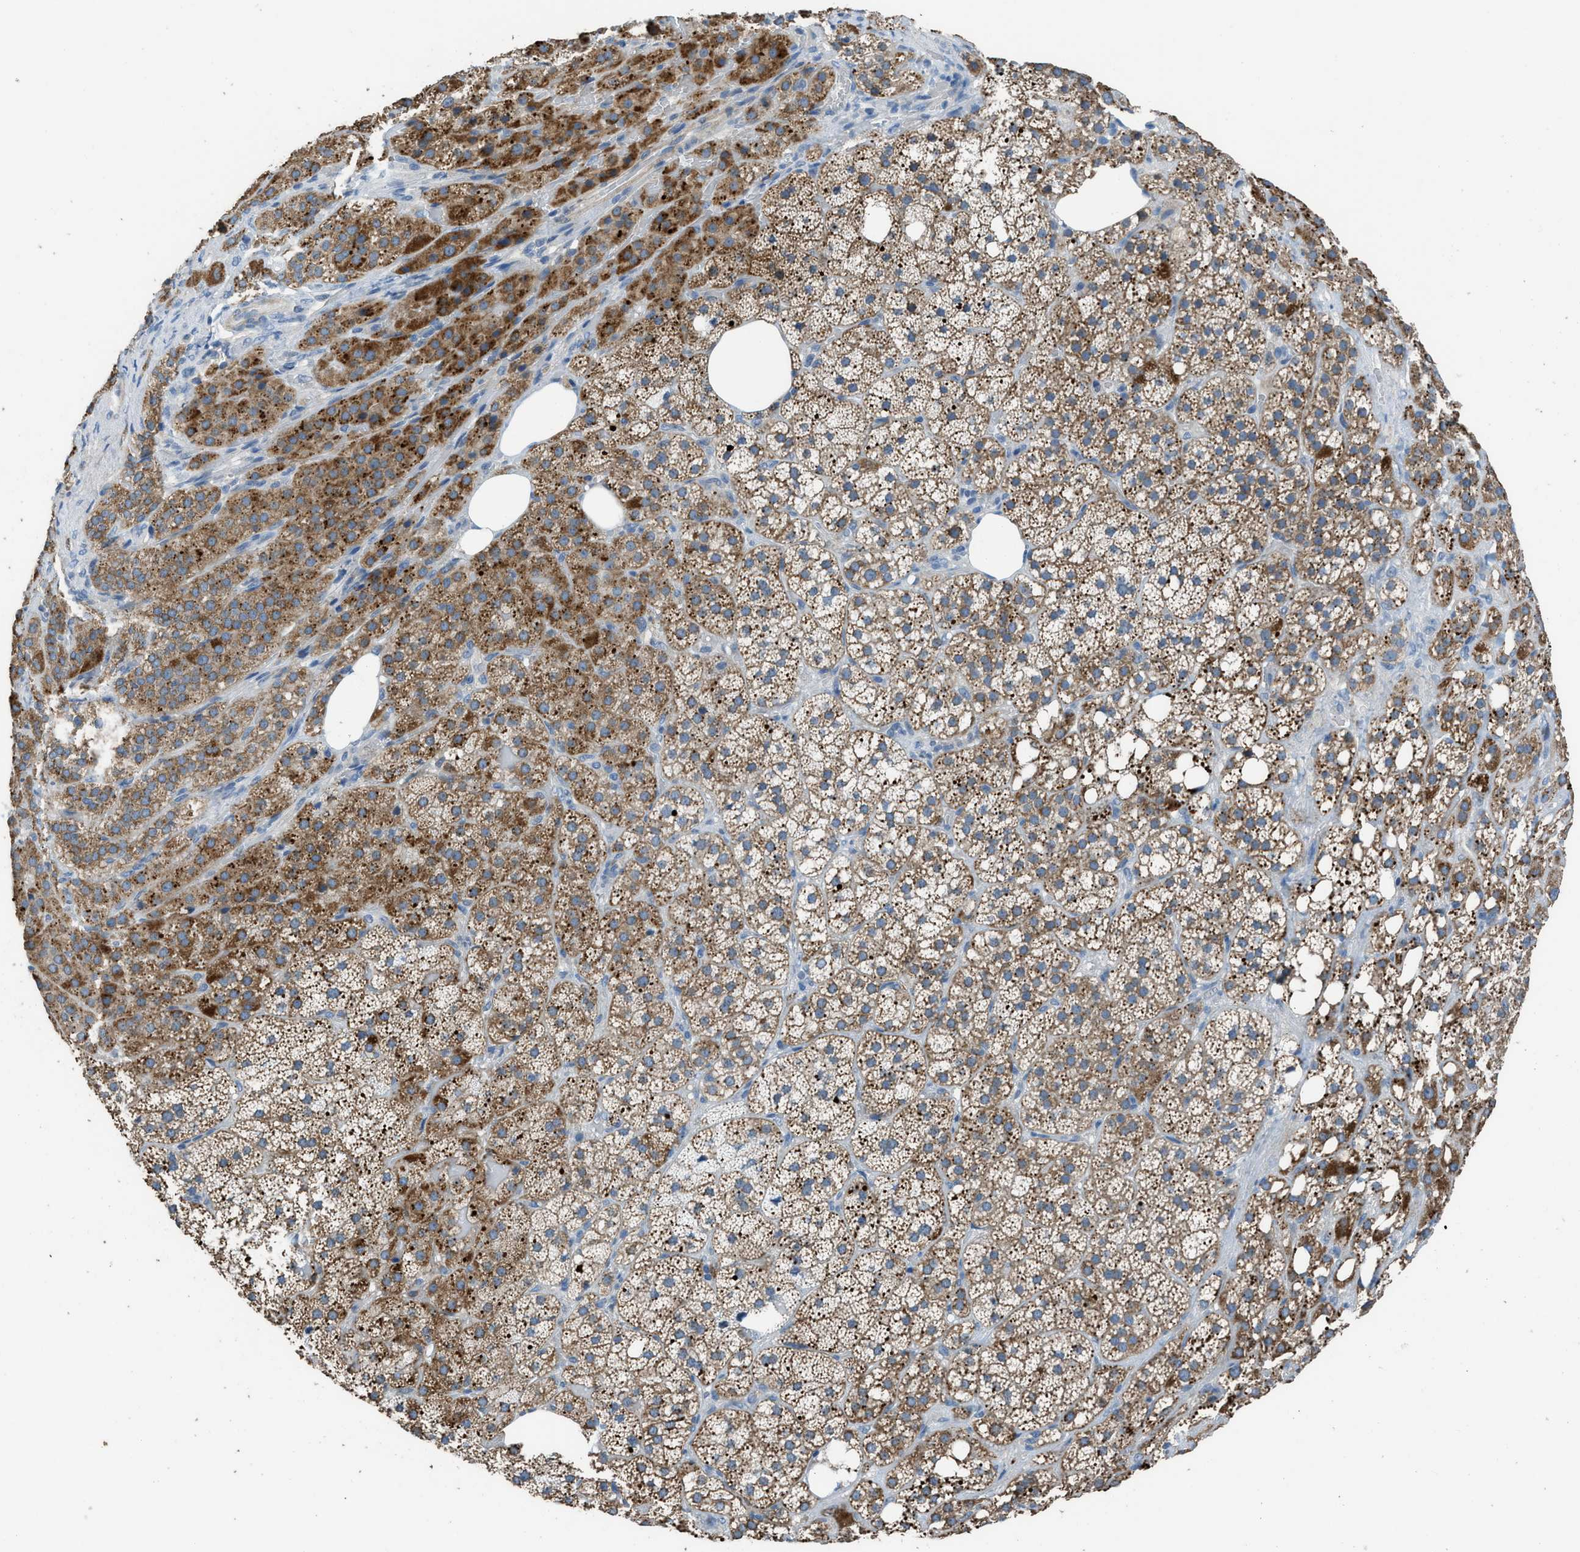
{"staining": {"intensity": "moderate", "quantity": ">75%", "location": "cytoplasmic/membranous"}, "tissue": "adrenal gland", "cell_type": "Glandular cells", "image_type": "normal", "snomed": [{"axis": "morphology", "description": "Normal tissue, NOS"}, {"axis": "topography", "description": "Adrenal gland"}], "caption": "The micrograph reveals staining of normal adrenal gland, revealing moderate cytoplasmic/membranous protein positivity (brown color) within glandular cells.", "gene": "TIMD4", "patient": {"sex": "female", "age": 59}}